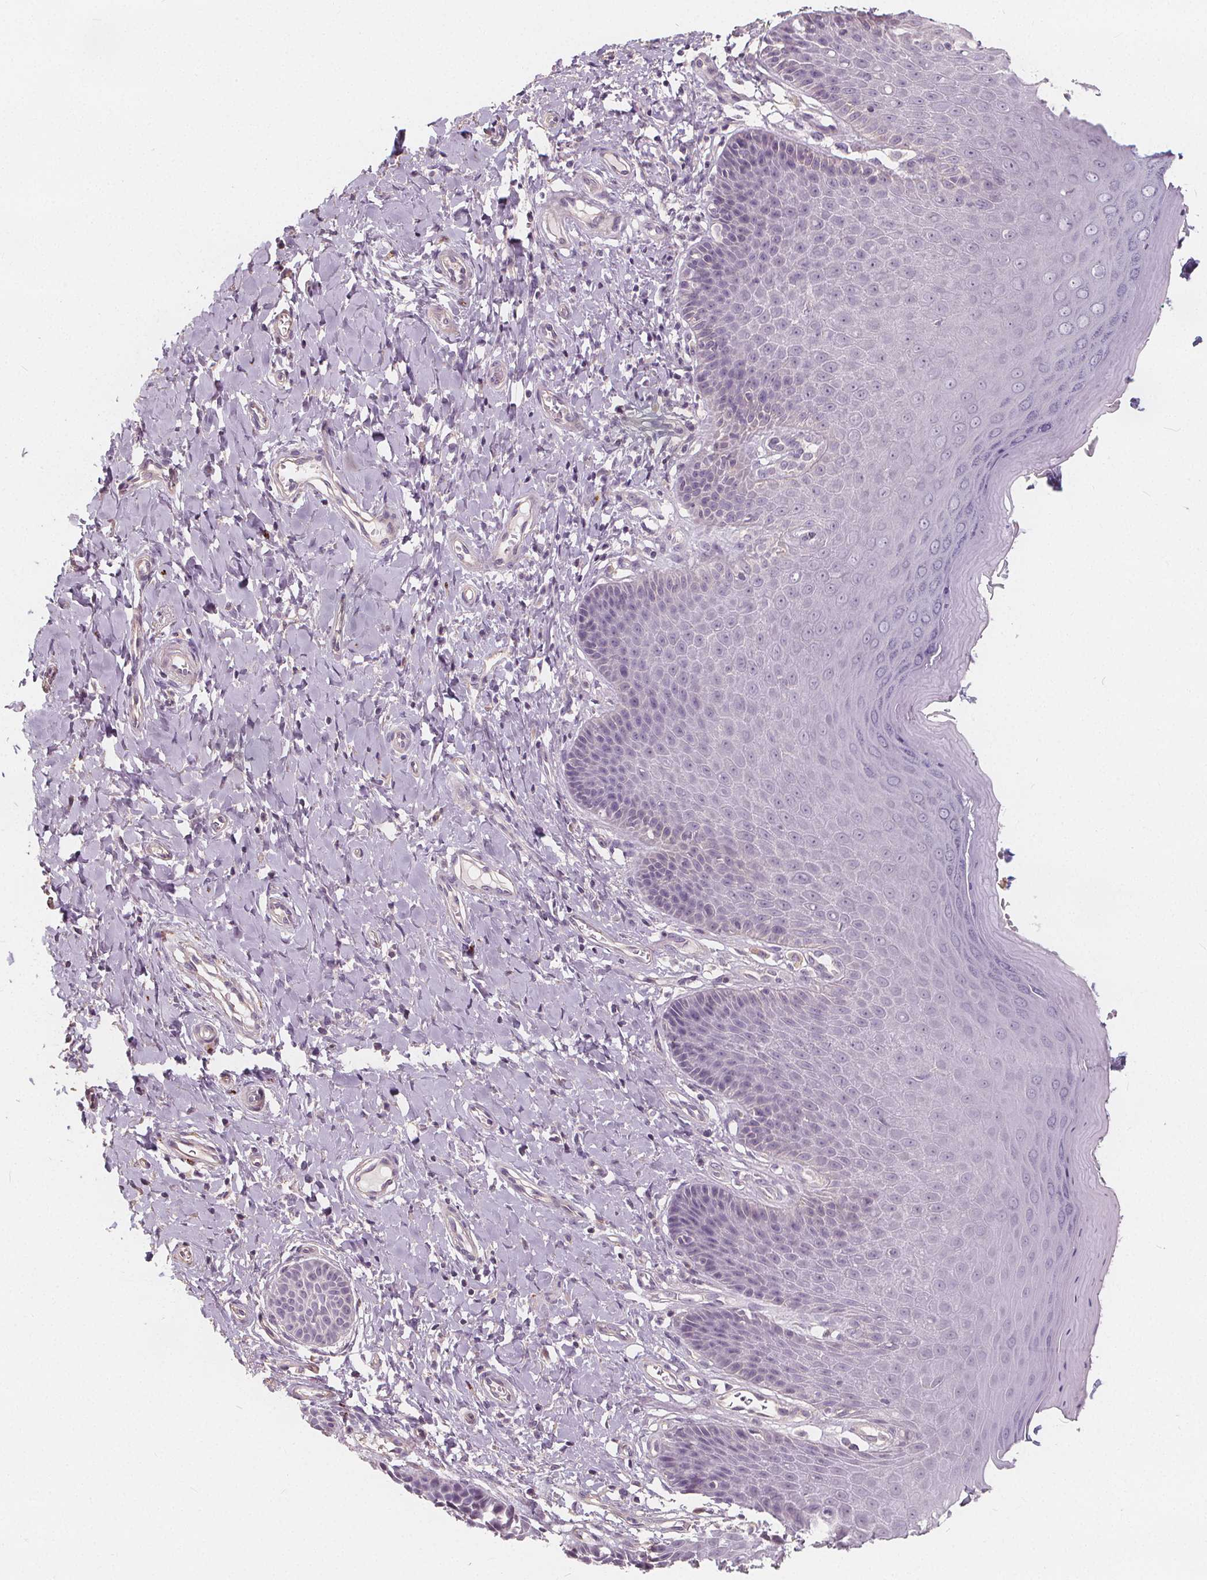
{"staining": {"intensity": "negative", "quantity": "none", "location": "none"}, "tissue": "vagina", "cell_type": "Squamous epithelial cells", "image_type": "normal", "snomed": [{"axis": "morphology", "description": "Normal tissue, NOS"}, {"axis": "topography", "description": "Vagina"}], "caption": "This is an immunohistochemistry (IHC) photomicrograph of benign vagina. There is no expression in squamous epithelial cells.", "gene": "DRC3", "patient": {"sex": "female", "age": 83}}